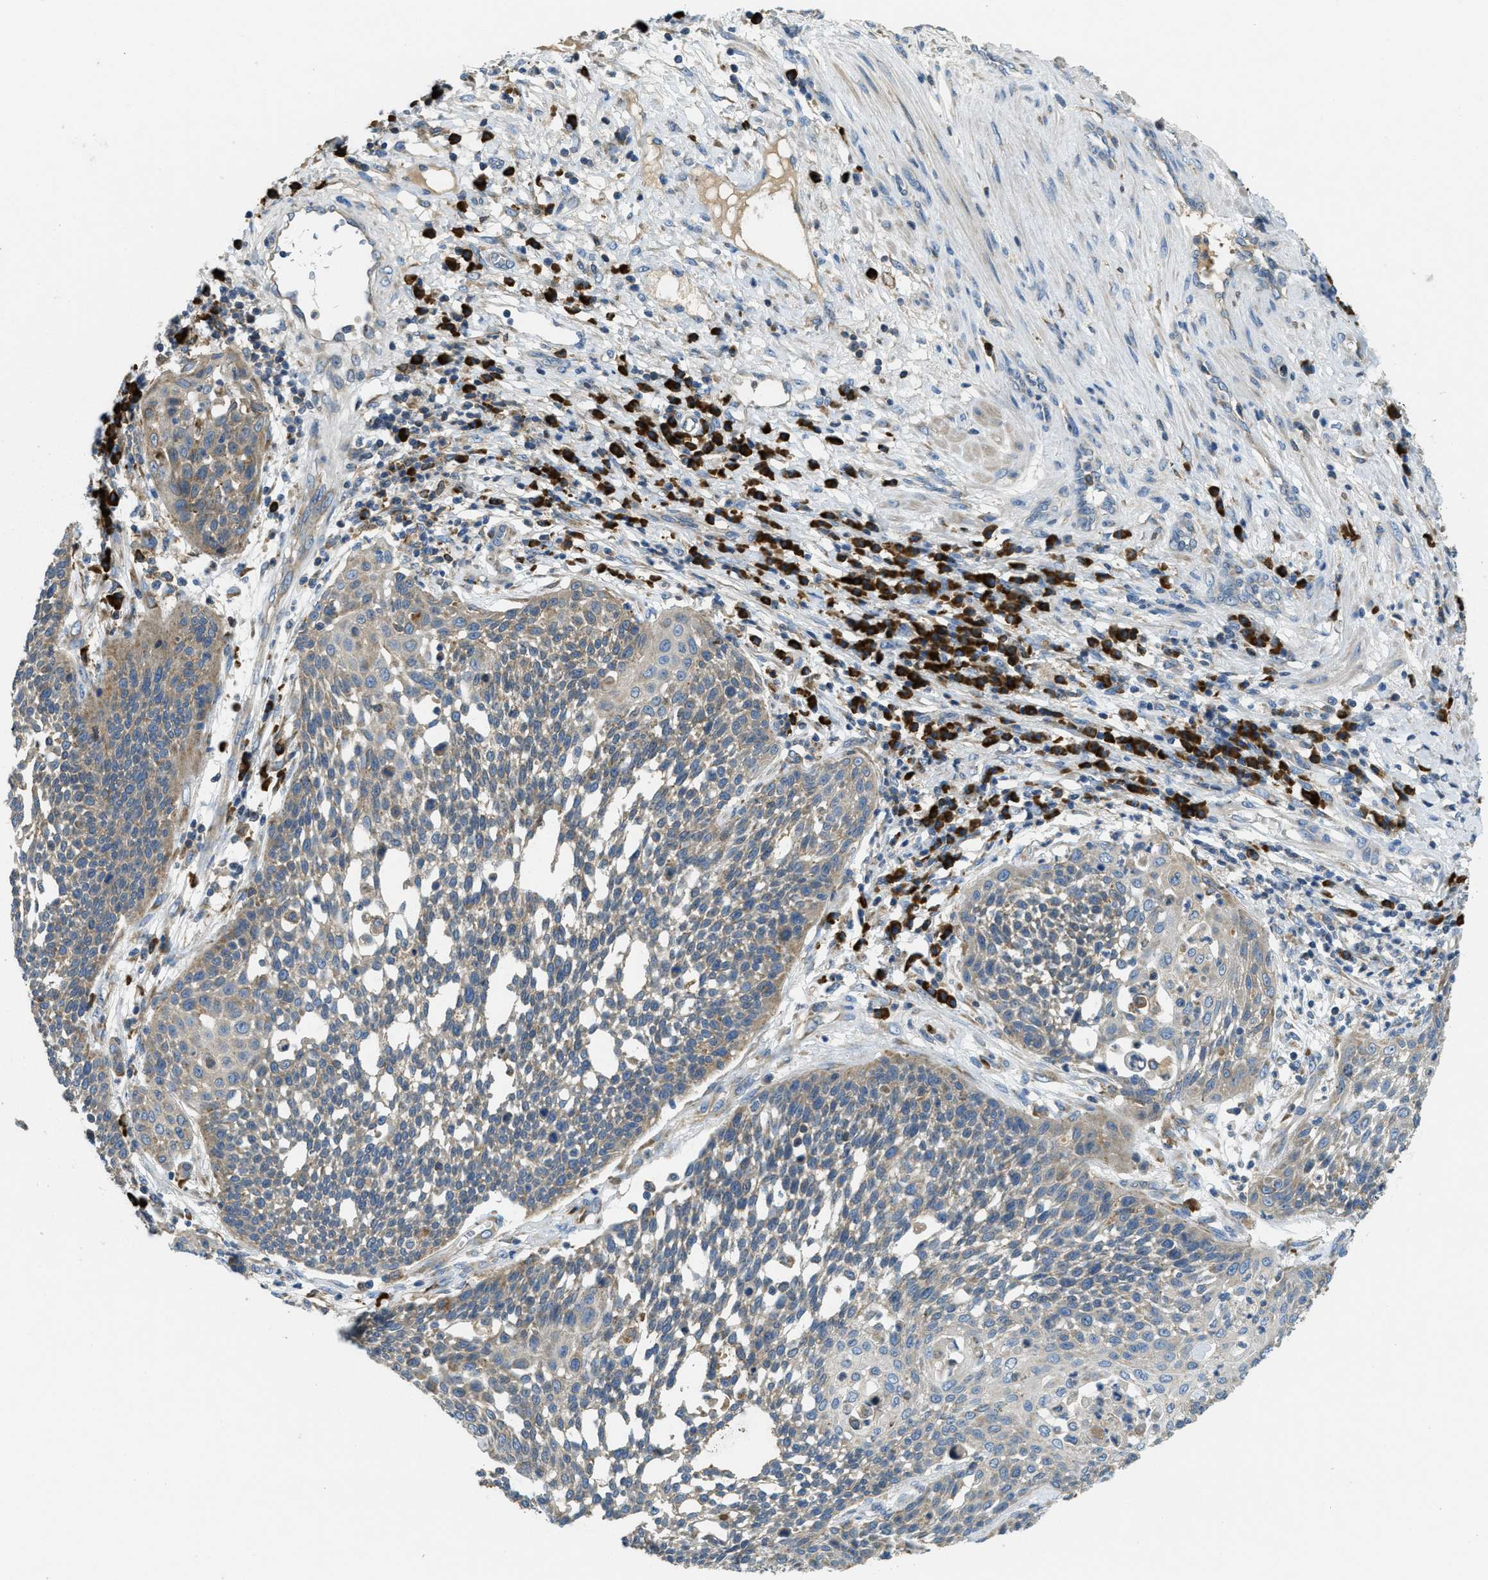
{"staining": {"intensity": "weak", "quantity": "<25%", "location": "cytoplasmic/membranous"}, "tissue": "cervical cancer", "cell_type": "Tumor cells", "image_type": "cancer", "snomed": [{"axis": "morphology", "description": "Squamous cell carcinoma, NOS"}, {"axis": "topography", "description": "Cervix"}], "caption": "Protein analysis of cervical cancer reveals no significant expression in tumor cells. (DAB (3,3'-diaminobenzidine) immunohistochemistry, high magnification).", "gene": "SSR1", "patient": {"sex": "female", "age": 34}}